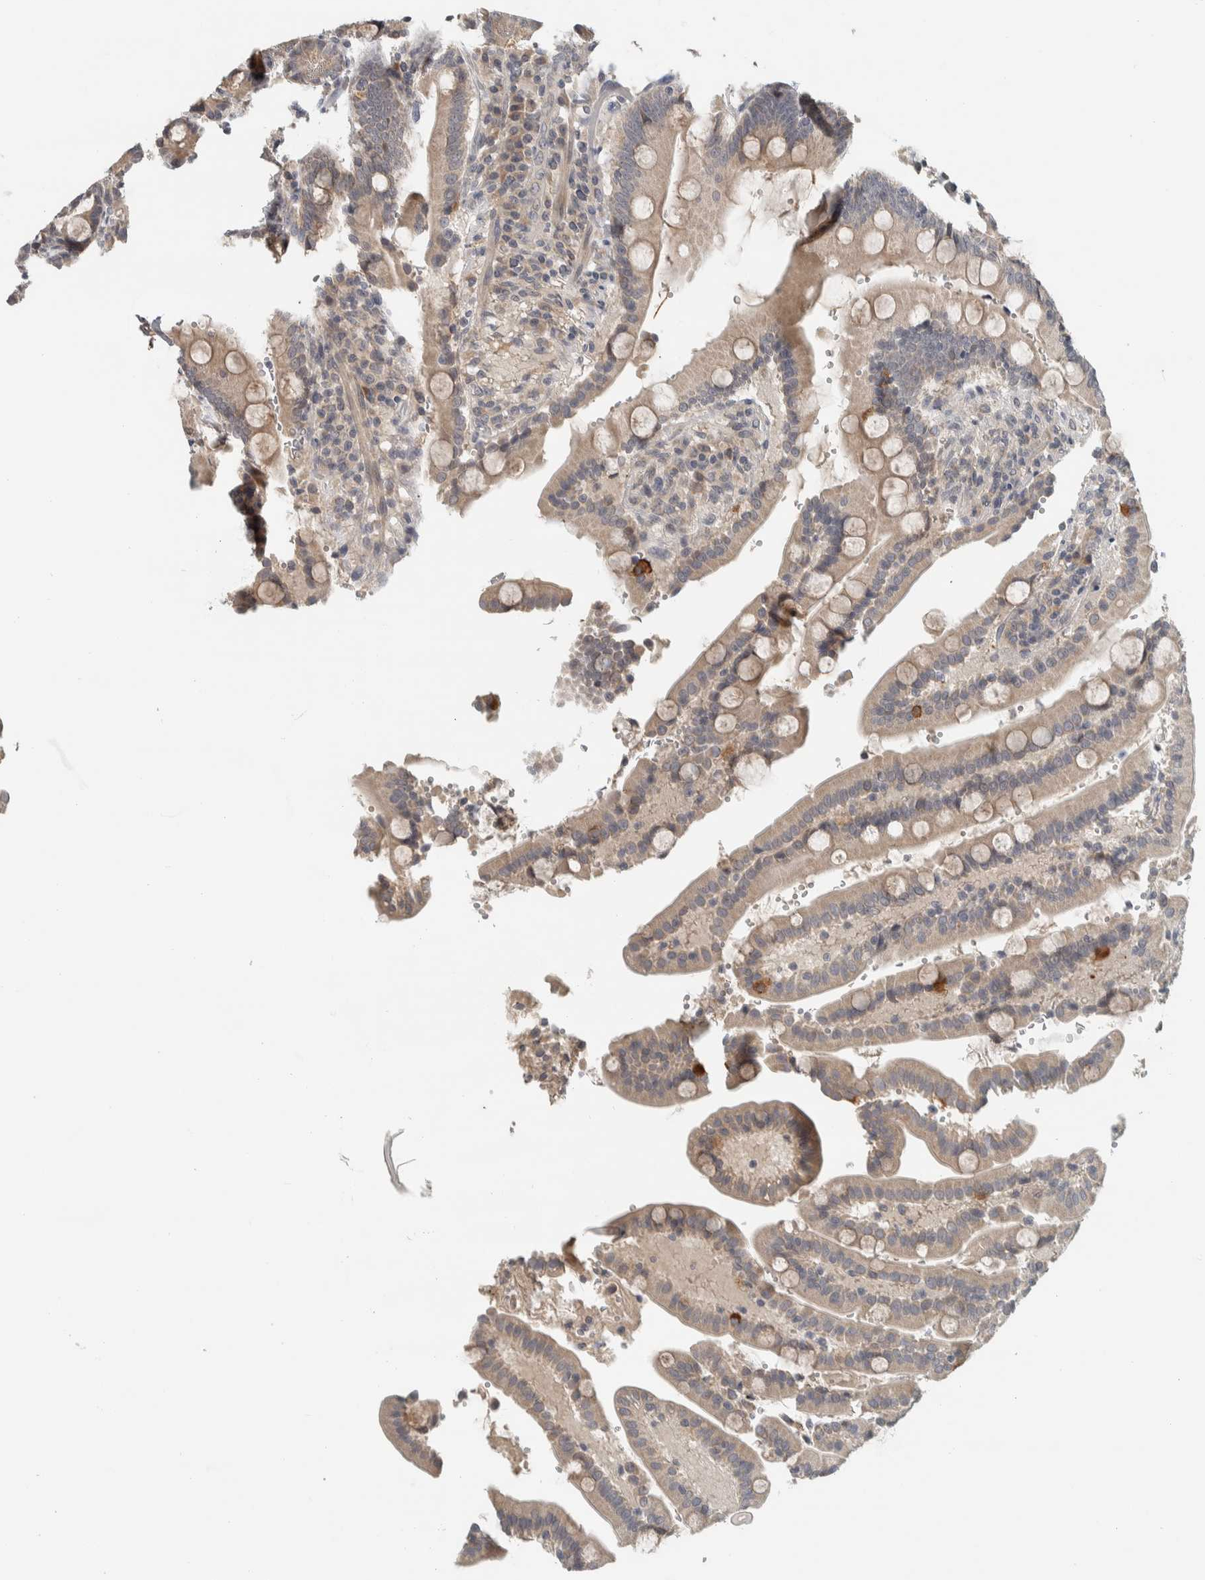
{"staining": {"intensity": "weak", "quantity": "25%-75%", "location": "cytoplasmic/membranous"}, "tissue": "duodenum", "cell_type": "Glandular cells", "image_type": "normal", "snomed": [{"axis": "morphology", "description": "Normal tissue, NOS"}, {"axis": "topography", "description": "Small intestine, NOS"}], "caption": "This is an image of immunohistochemistry (IHC) staining of normal duodenum, which shows weak expression in the cytoplasmic/membranous of glandular cells.", "gene": "AFP", "patient": {"sex": "female", "age": 71}}